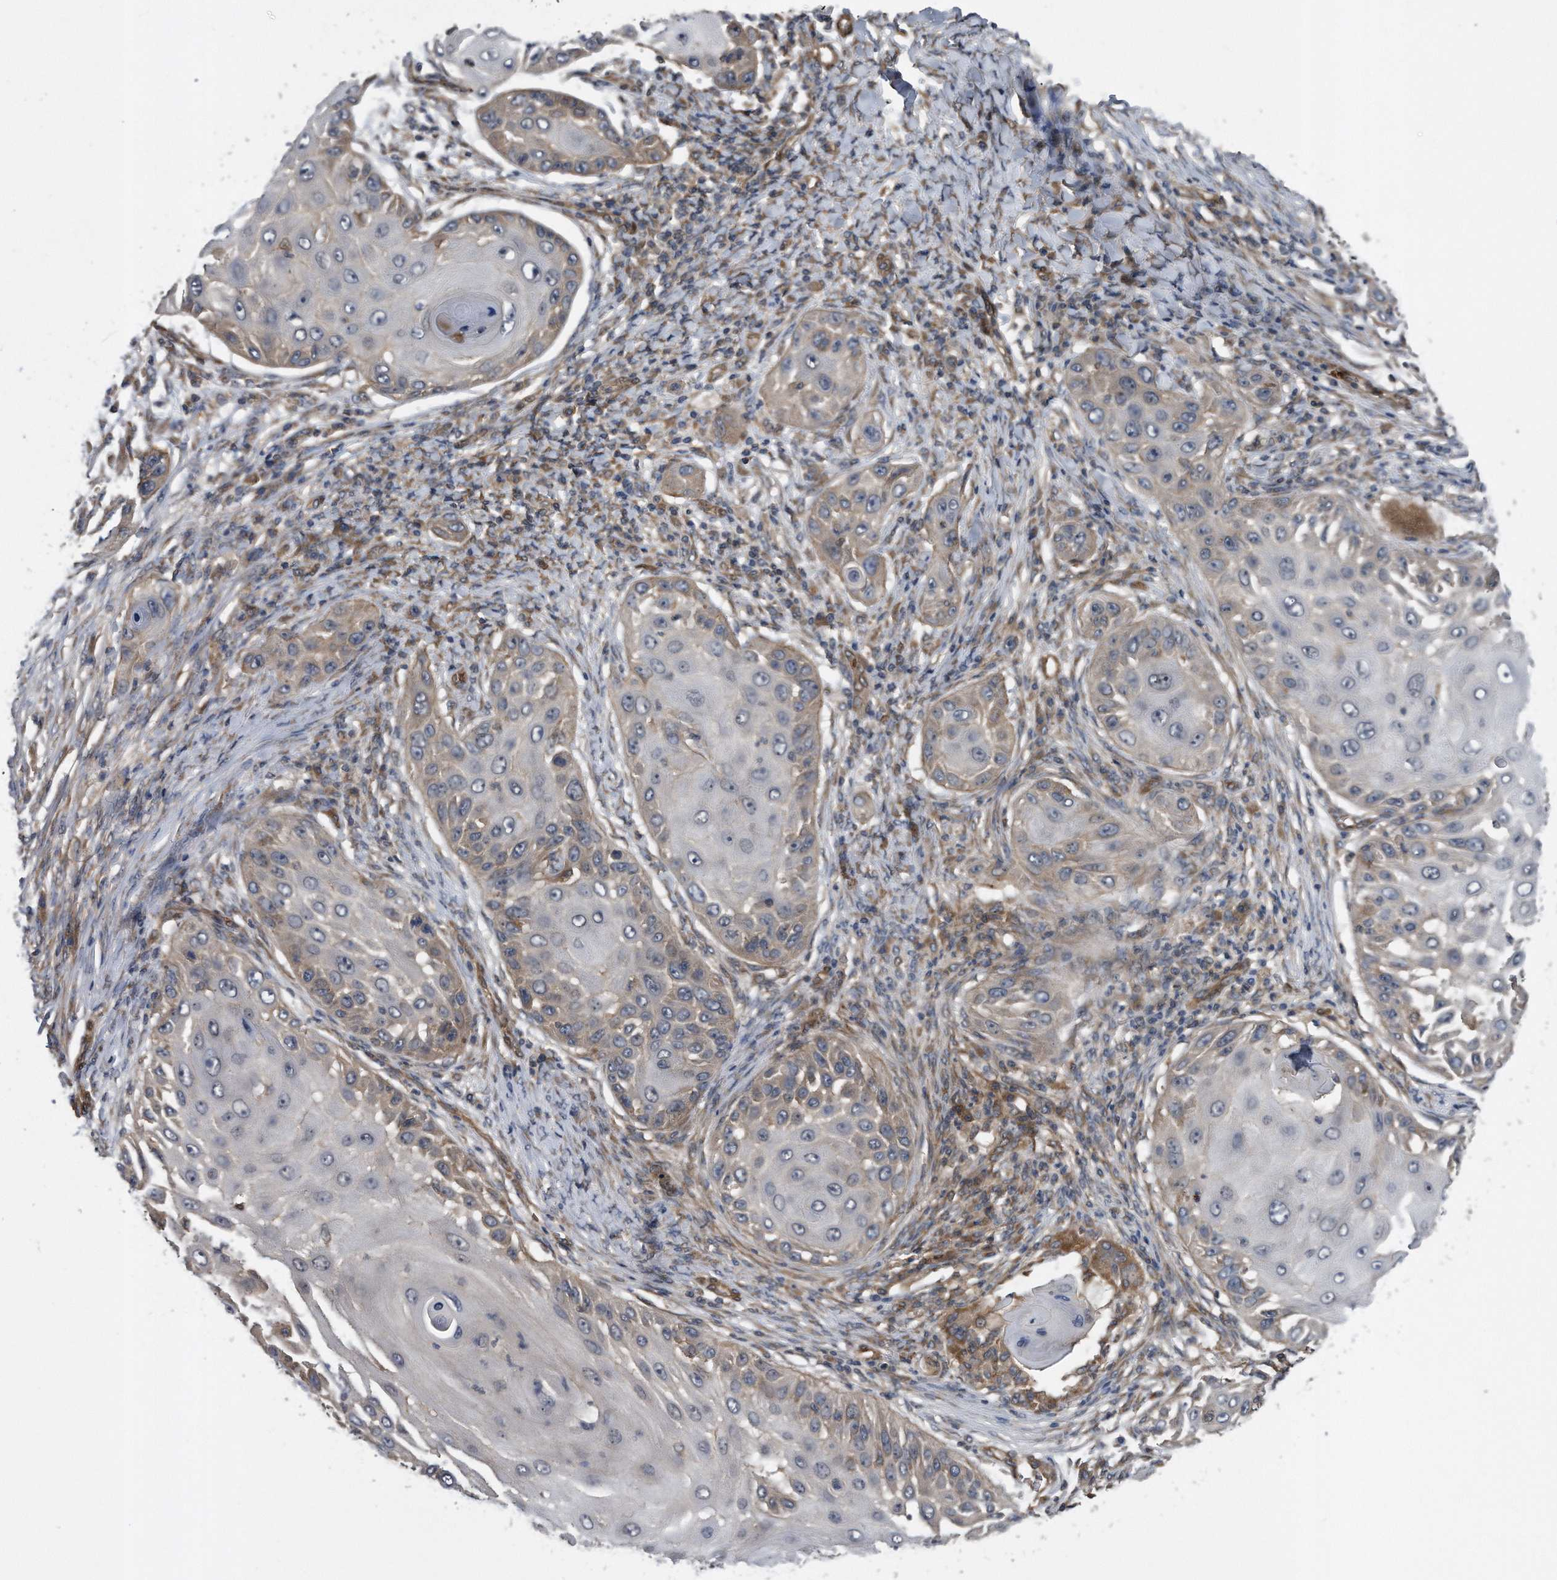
{"staining": {"intensity": "weak", "quantity": "25%-75%", "location": "cytoplasmic/membranous"}, "tissue": "skin cancer", "cell_type": "Tumor cells", "image_type": "cancer", "snomed": [{"axis": "morphology", "description": "Squamous cell carcinoma, NOS"}, {"axis": "topography", "description": "Skin"}], "caption": "Squamous cell carcinoma (skin) stained with immunohistochemistry (IHC) reveals weak cytoplasmic/membranous positivity in approximately 25%-75% of tumor cells.", "gene": "ZNF79", "patient": {"sex": "female", "age": 44}}